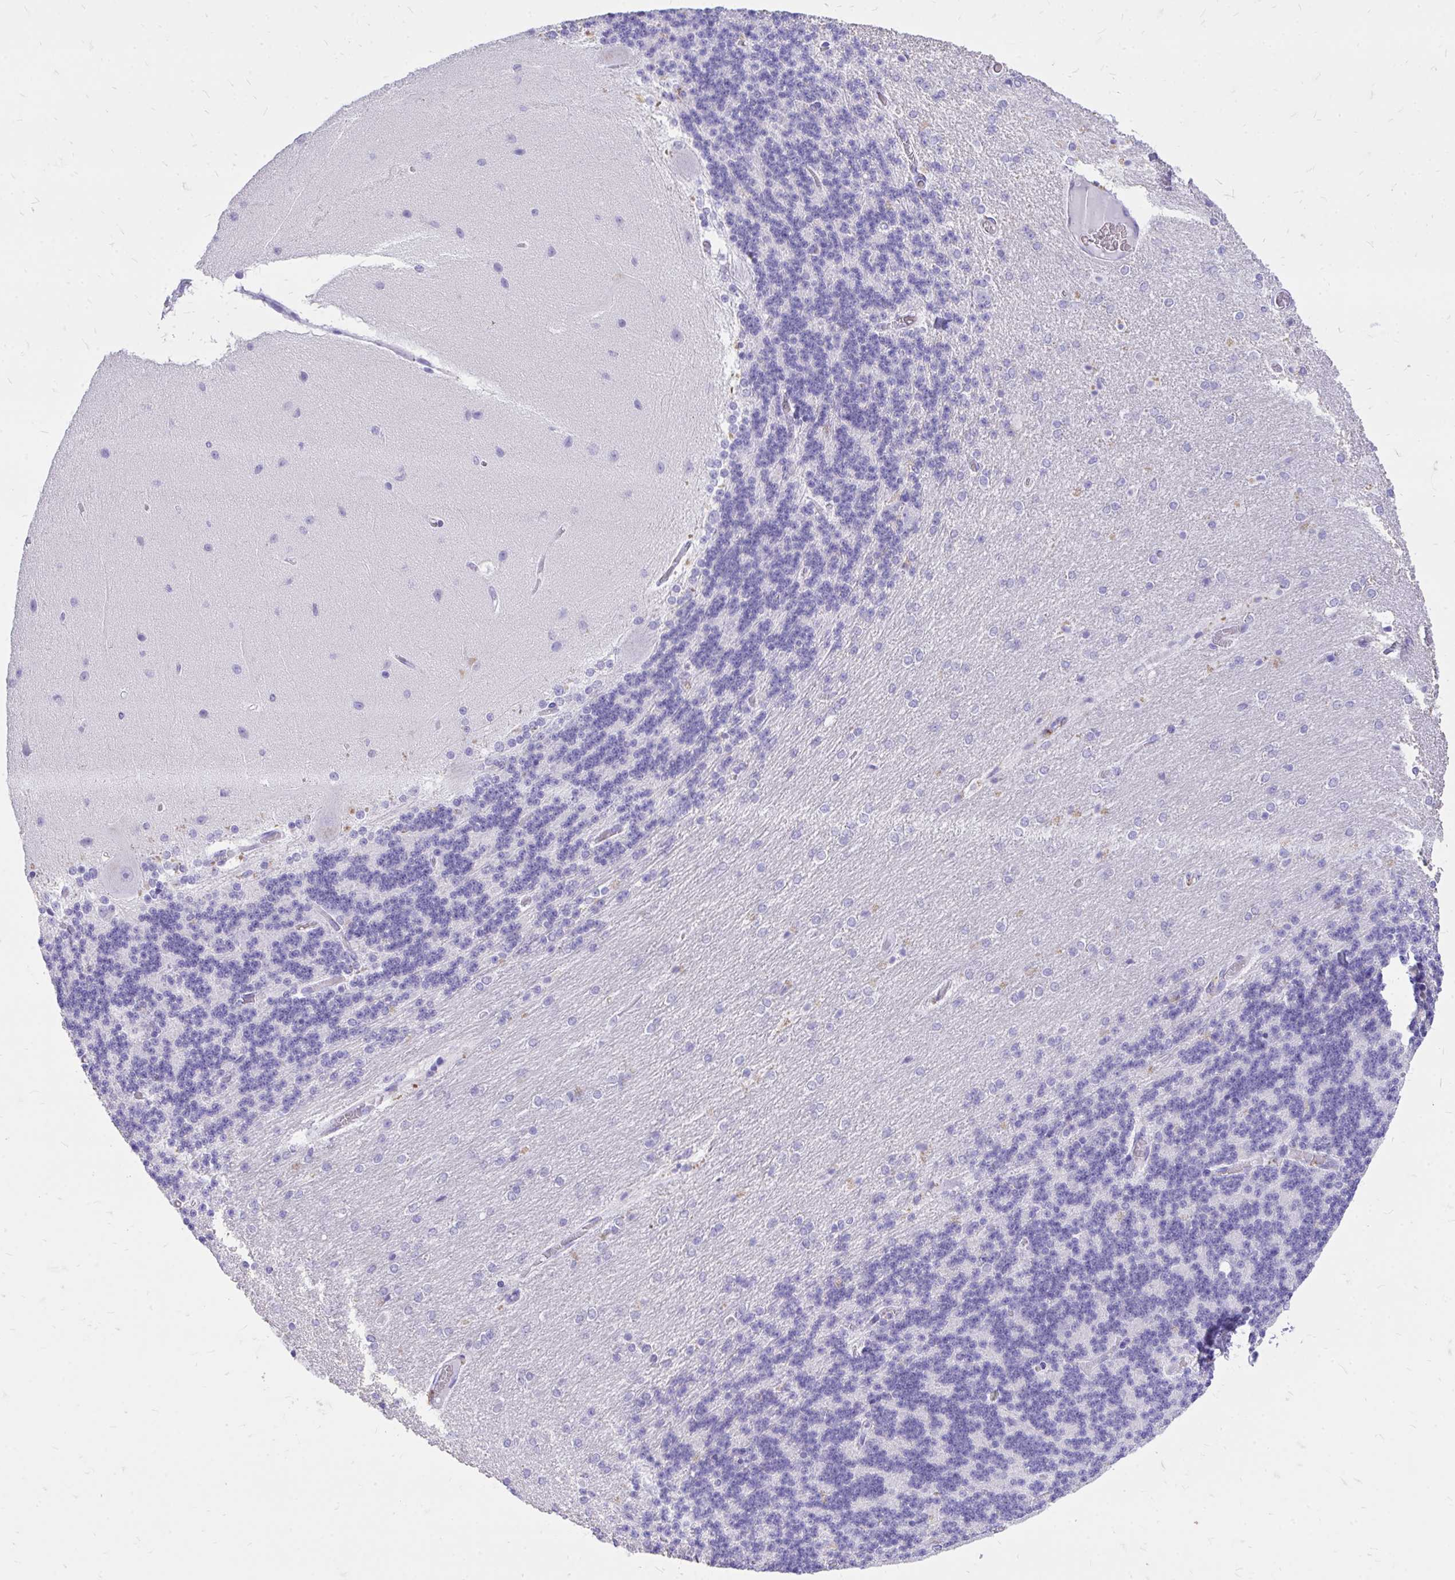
{"staining": {"intensity": "negative", "quantity": "none", "location": "none"}, "tissue": "cerebellum", "cell_type": "Cells in granular layer", "image_type": "normal", "snomed": [{"axis": "morphology", "description": "Normal tissue, NOS"}, {"axis": "topography", "description": "Cerebellum"}], "caption": "Cells in granular layer are negative for brown protein staining in unremarkable cerebellum. Brightfield microscopy of immunohistochemistry stained with DAB (3,3'-diaminobenzidine) (brown) and hematoxylin (blue), captured at high magnification.", "gene": "MON1A", "patient": {"sex": "female", "age": 54}}